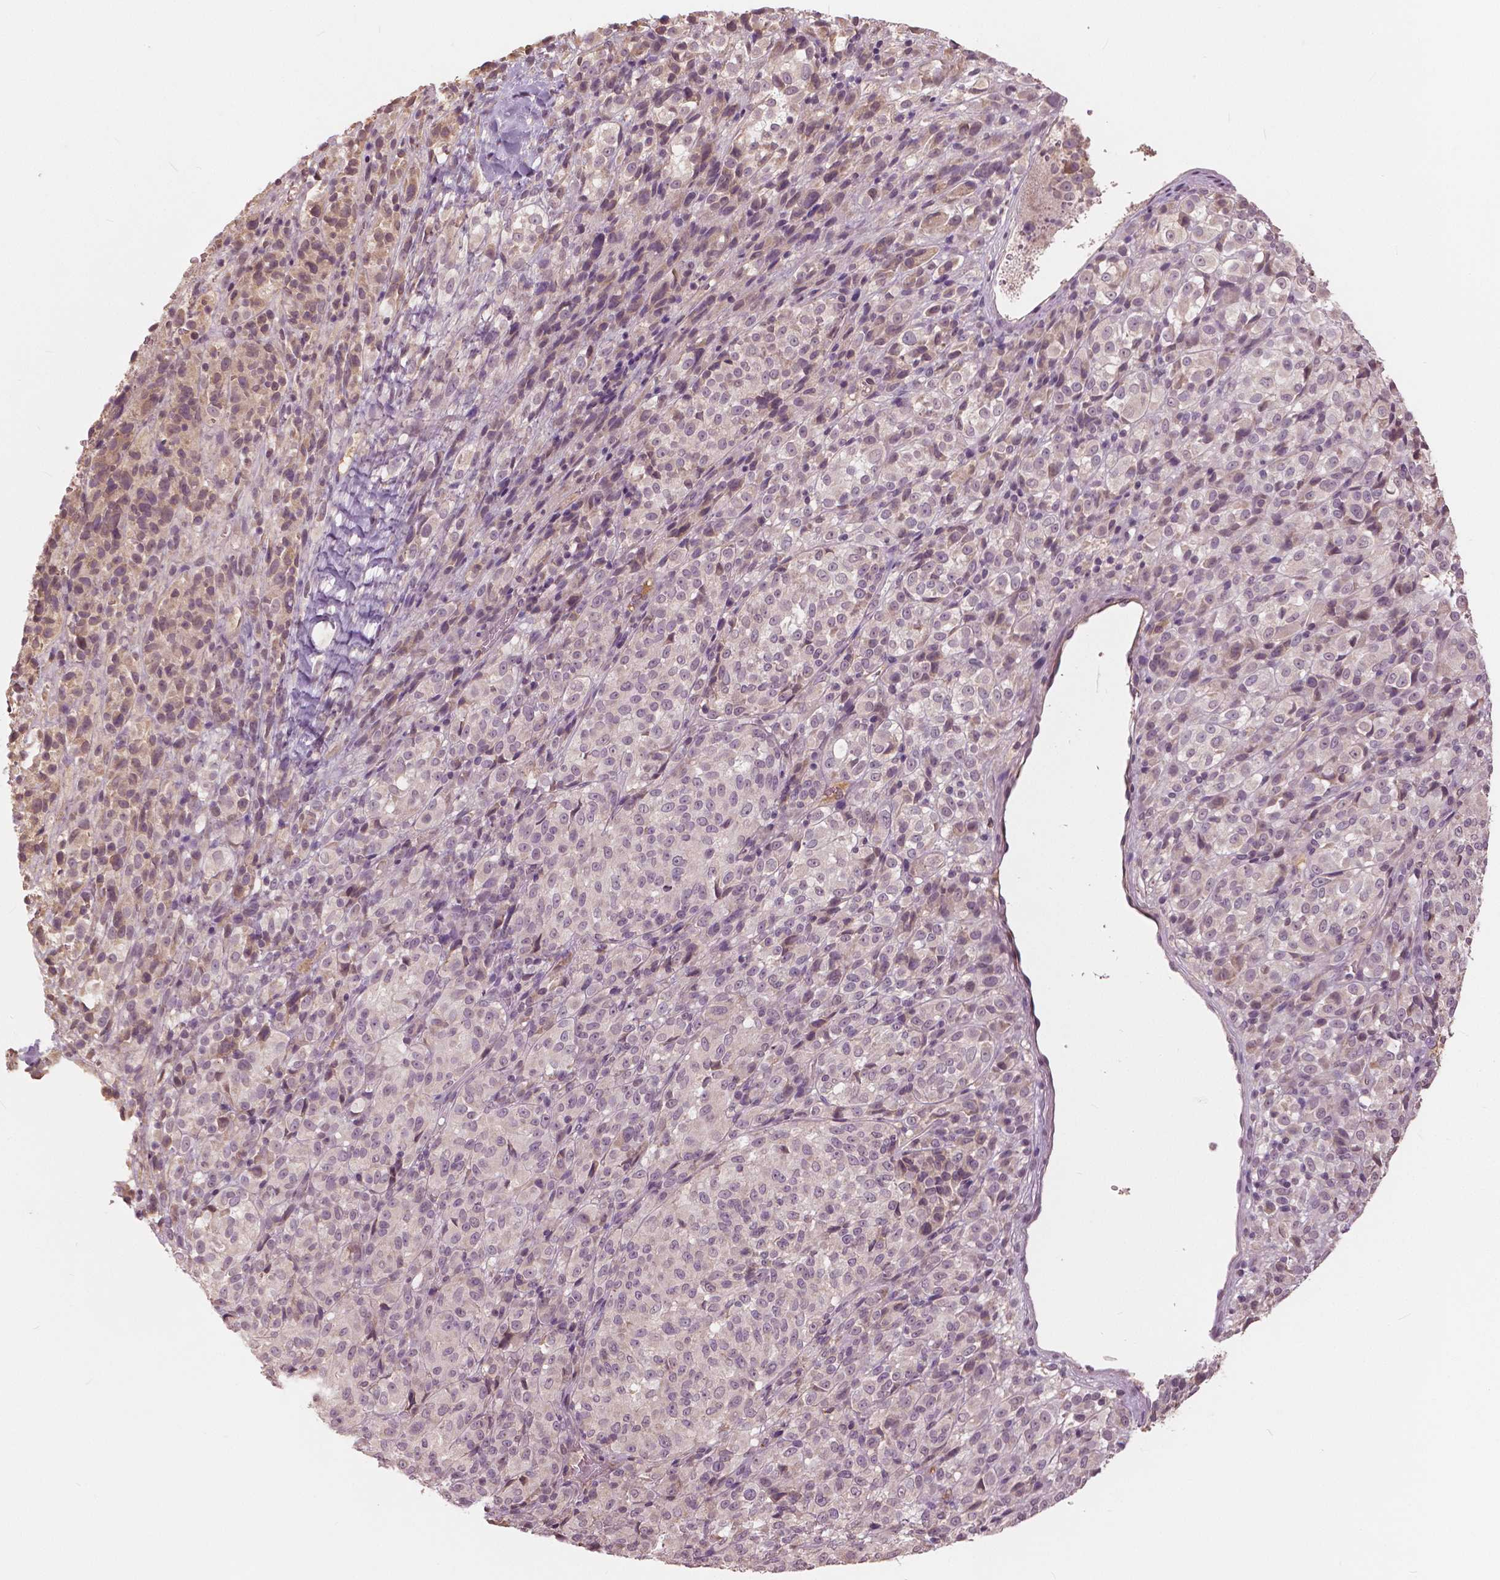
{"staining": {"intensity": "weak", "quantity": "25%-75%", "location": "nuclear"}, "tissue": "melanoma", "cell_type": "Tumor cells", "image_type": "cancer", "snomed": [{"axis": "morphology", "description": "Malignant melanoma, Metastatic site"}, {"axis": "topography", "description": "Brain"}], "caption": "Melanoma stained for a protein (brown) demonstrates weak nuclear positive positivity in approximately 25%-75% of tumor cells.", "gene": "ANGPTL4", "patient": {"sex": "female", "age": 56}}